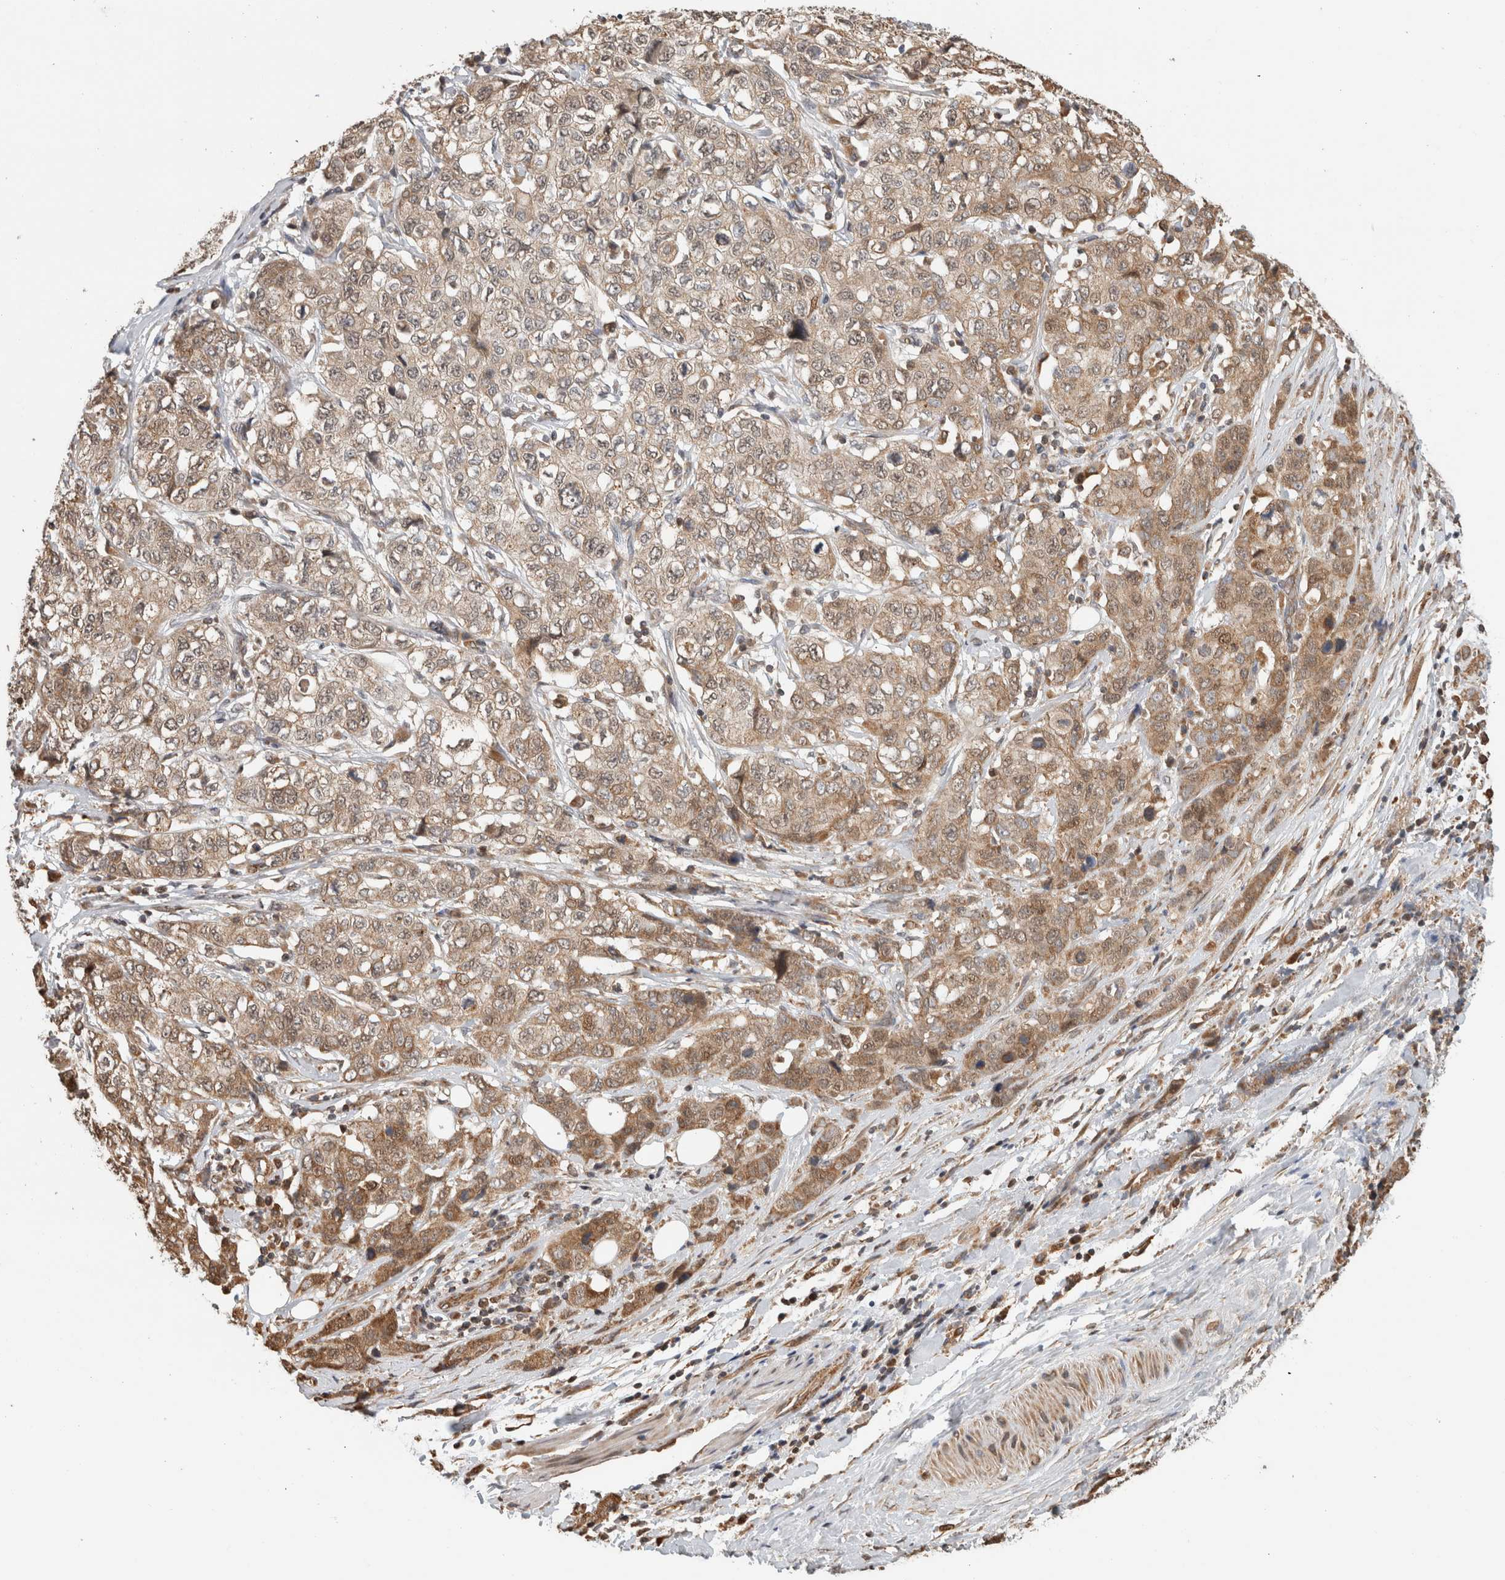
{"staining": {"intensity": "moderate", "quantity": ">75%", "location": "cytoplasmic/membranous"}, "tissue": "stomach cancer", "cell_type": "Tumor cells", "image_type": "cancer", "snomed": [{"axis": "morphology", "description": "Adenocarcinoma, NOS"}, {"axis": "topography", "description": "Stomach"}], "caption": "IHC of stomach adenocarcinoma reveals medium levels of moderate cytoplasmic/membranous staining in approximately >75% of tumor cells. Immunohistochemistry (ihc) stains the protein of interest in brown and the nuclei are stained blue.", "gene": "GINS4", "patient": {"sex": "male", "age": 48}}